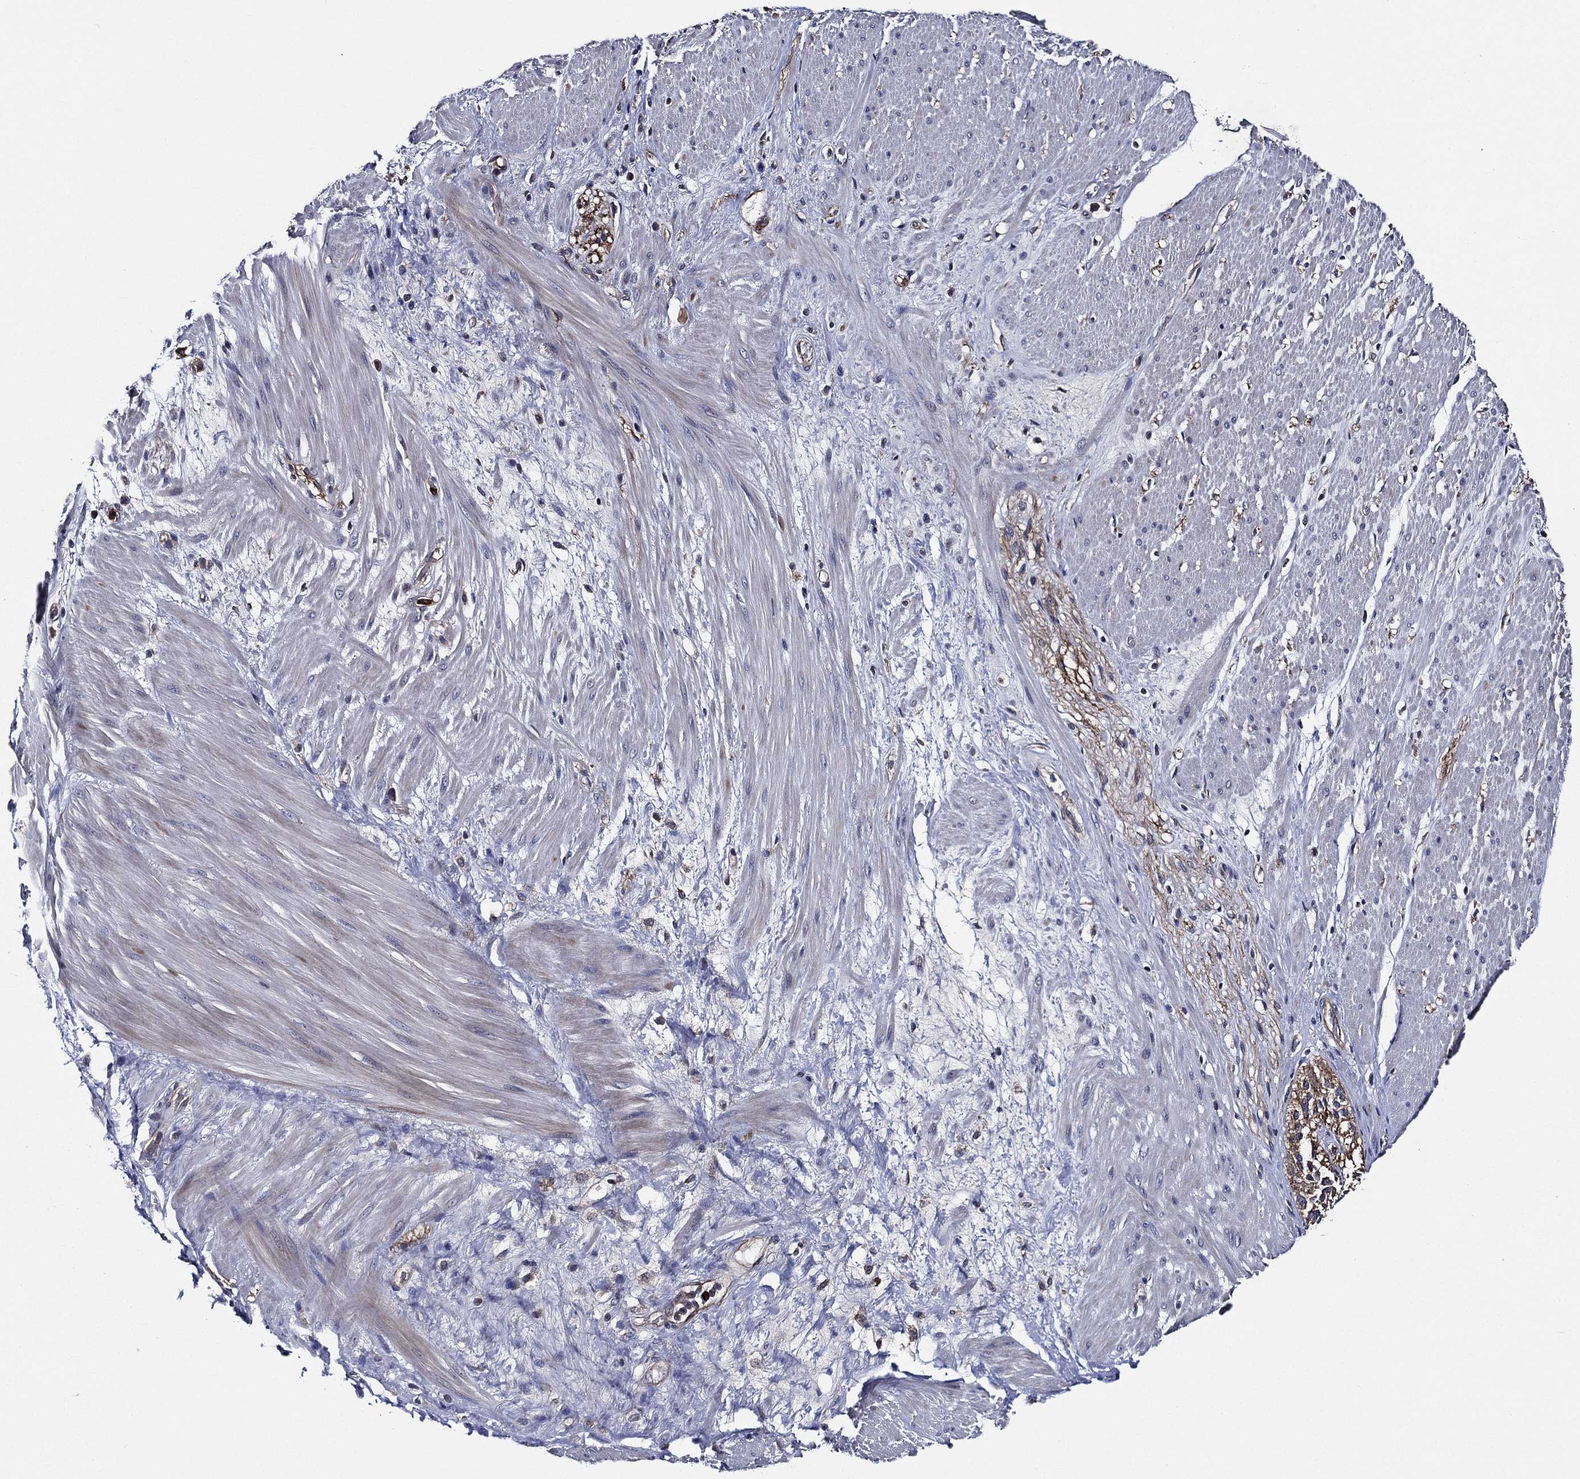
{"staining": {"intensity": "negative", "quantity": "none", "location": "none"}, "tissue": "smooth muscle", "cell_type": "Smooth muscle cells", "image_type": "normal", "snomed": [{"axis": "morphology", "description": "Normal tissue, NOS"}, {"axis": "topography", "description": "Soft tissue"}, {"axis": "topography", "description": "Smooth muscle"}], "caption": "DAB immunohistochemical staining of normal smooth muscle exhibits no significant staining in smooth muscle cells.", "gene": "KIF20B", "patient": {"sex": "male", "age": 72}}